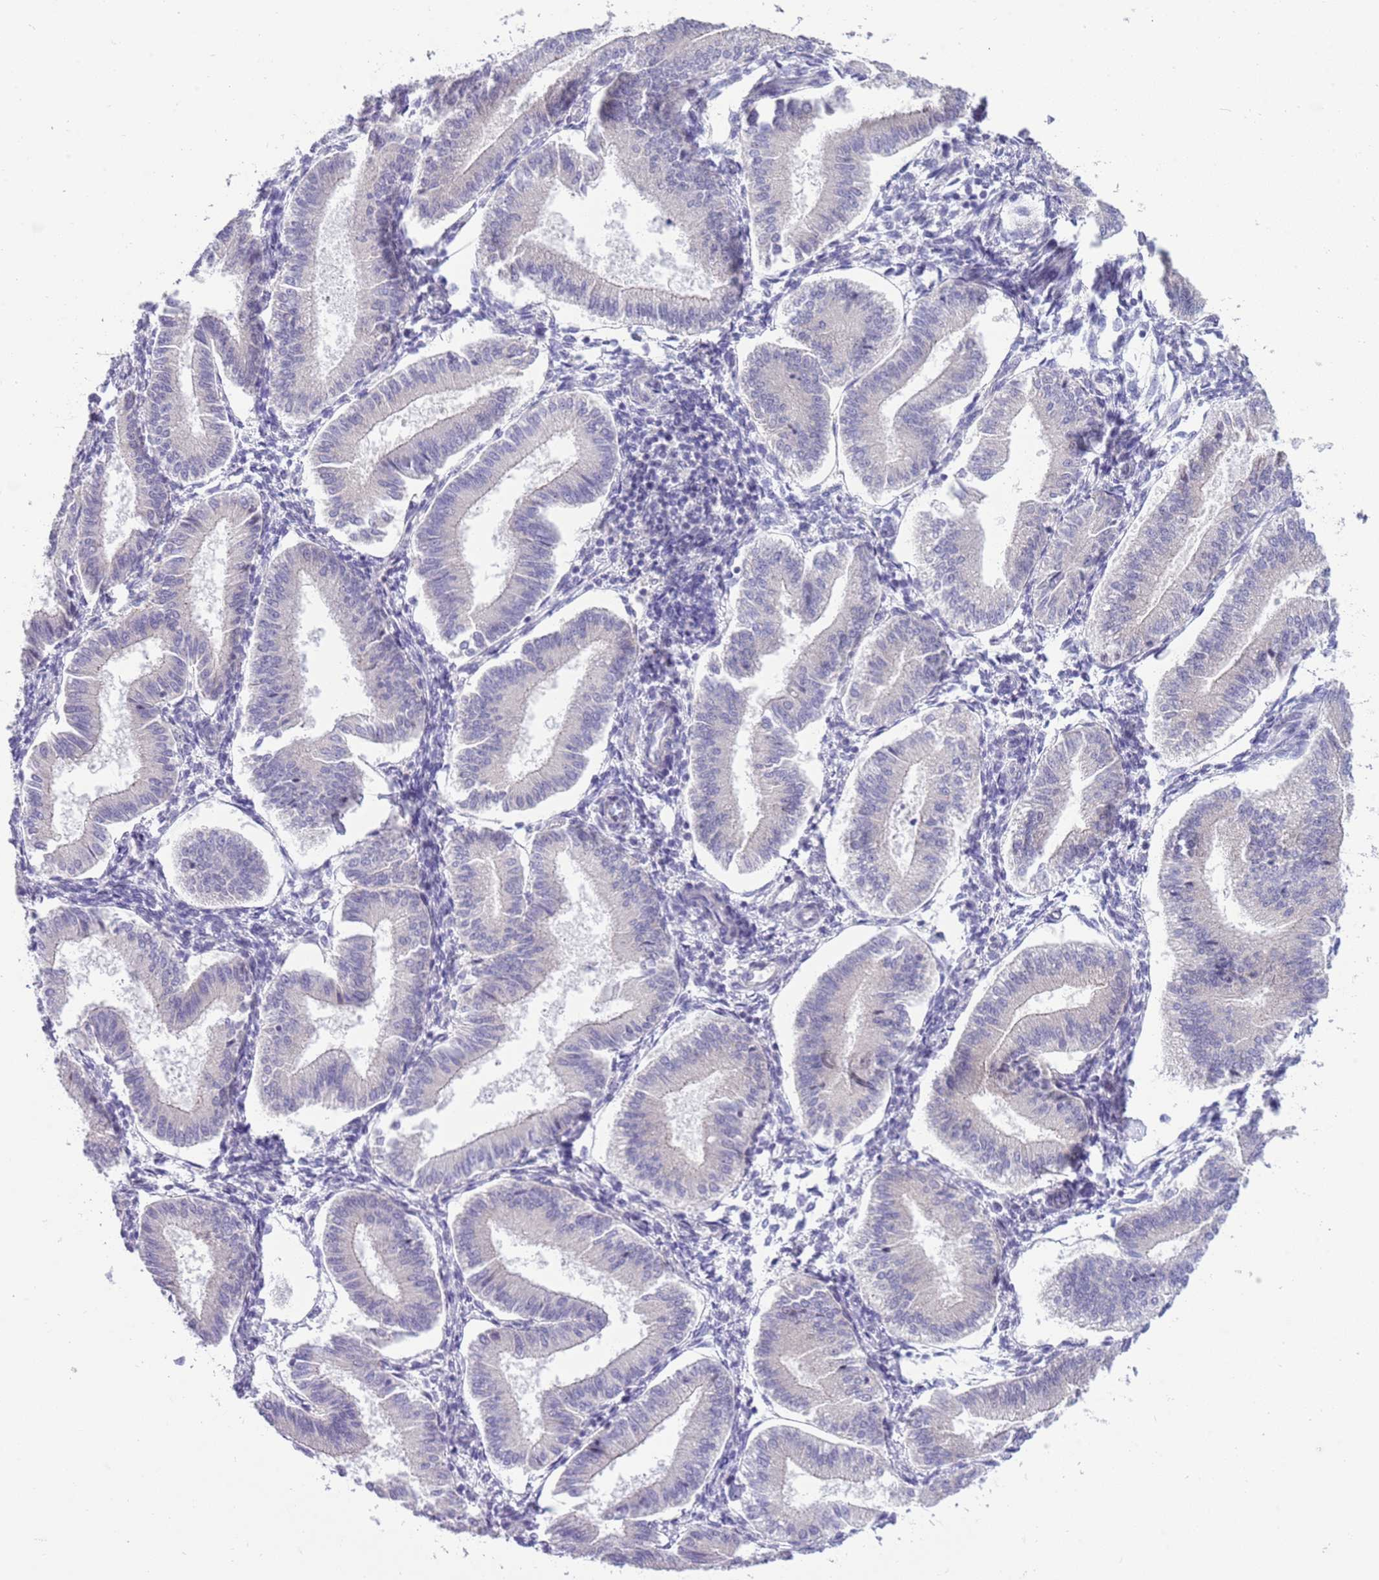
{"staining": {"intensity": "negative", "quantity": "none", "location": "none"}, "tissue": "endometrium", "cell_type": "Cells in endometrial stroma", "image_type": "normal", "snomed": [{"axis": "morphology", "description": "Normal tissue, NOS"}, {"axis": "topography", "description": "Endometrium"}], "caption": "Immunohistochemistry of unremarkable human endometrium reveals no staining in cells in endometrial stroma.", "gene": "TM2D1", "patient": {"sex": "female", "age": 39}}